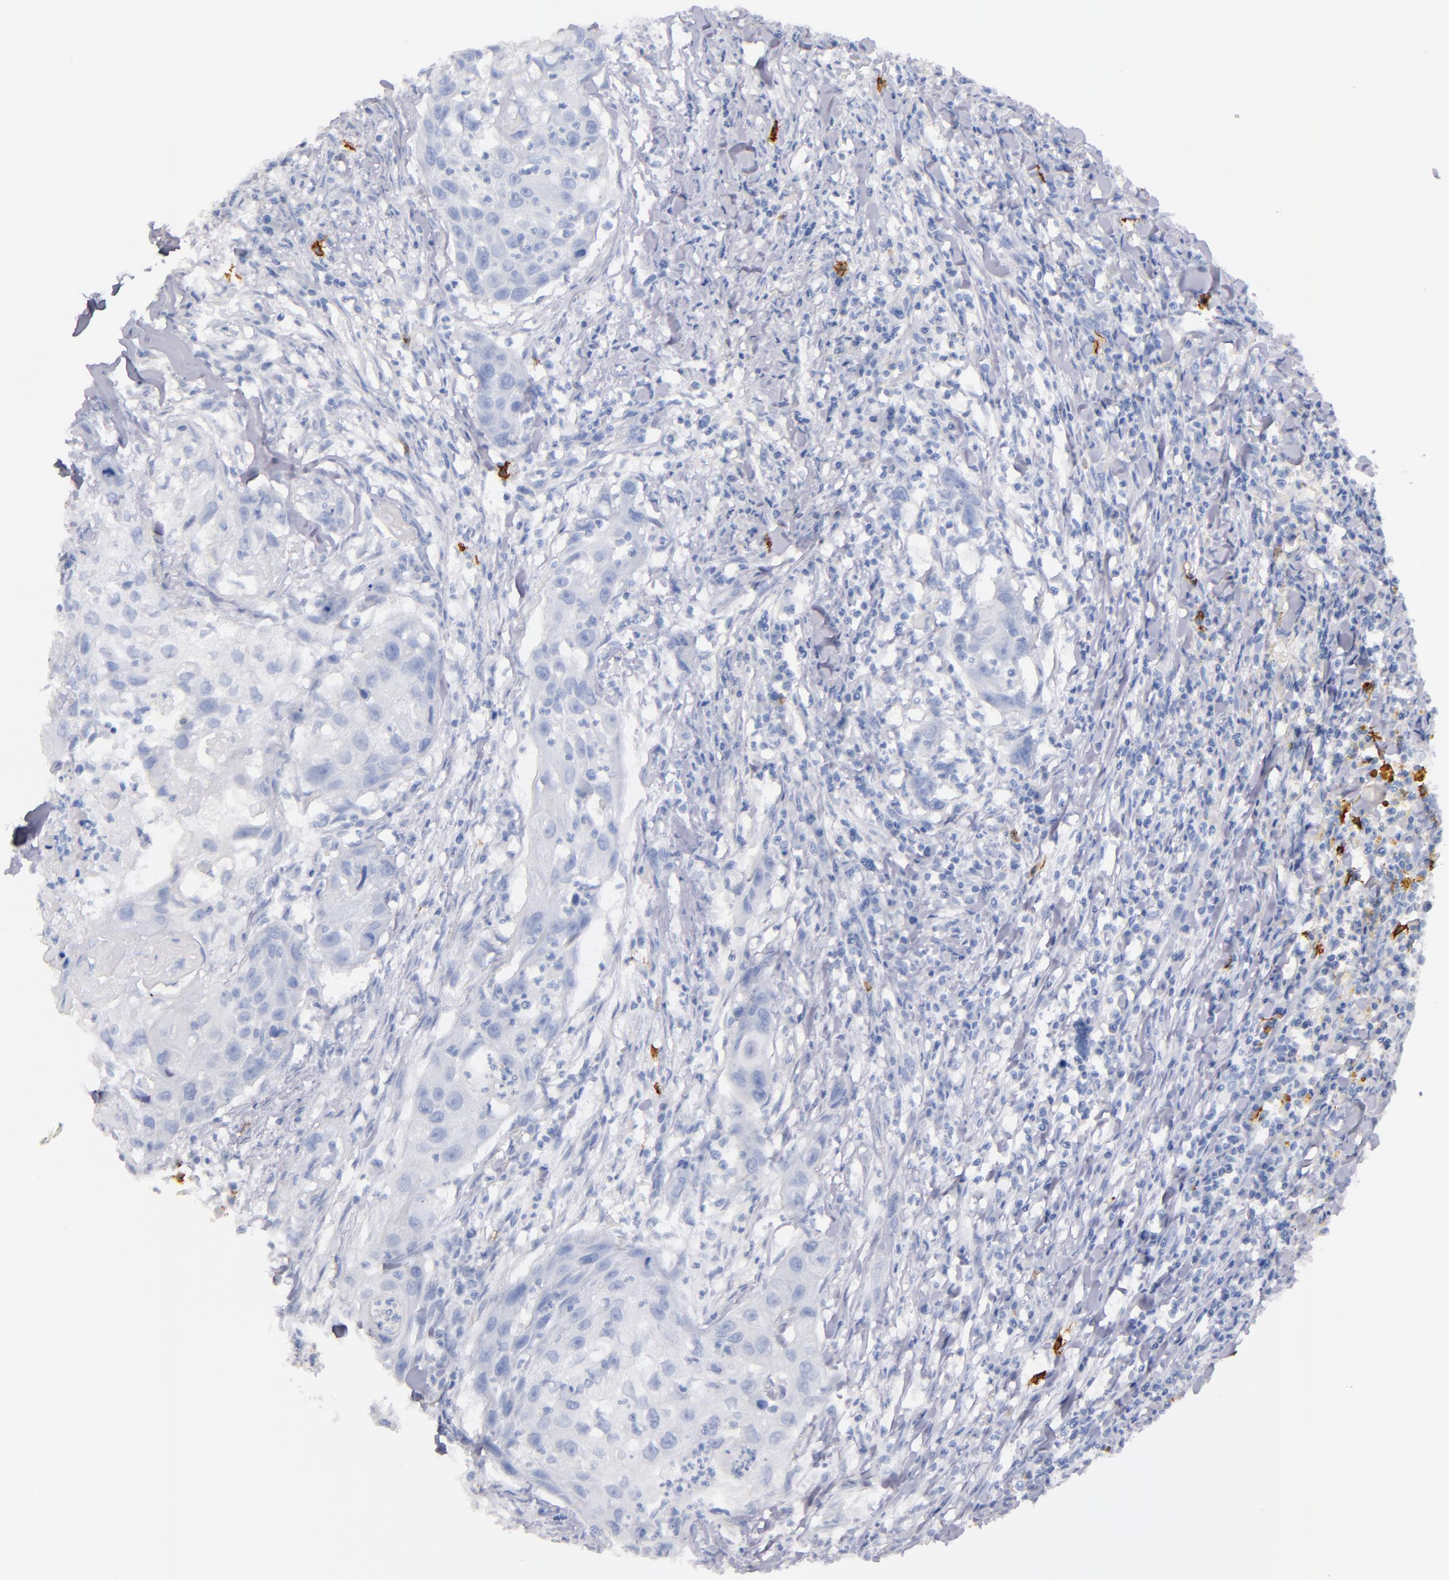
{"staining": {"intensity": "negative", "quantity": "none", "location": "none"}, "tissue": "head and neck cancer", "cell_type": "Tumor cells", "image_type": "cancer", "snomed": [{"axis": "morphology", "description": "Squamous cell carcinoma, NOS"}, {"axis": "topography", "description": "Head-Neck"}], "caption": "Immunohistochemical staining of head and neck squamous cell carcinoma shows no significant expression in tumor cells.", "gene": "KIT", "patient": {"sex": "male", "age": 64}}